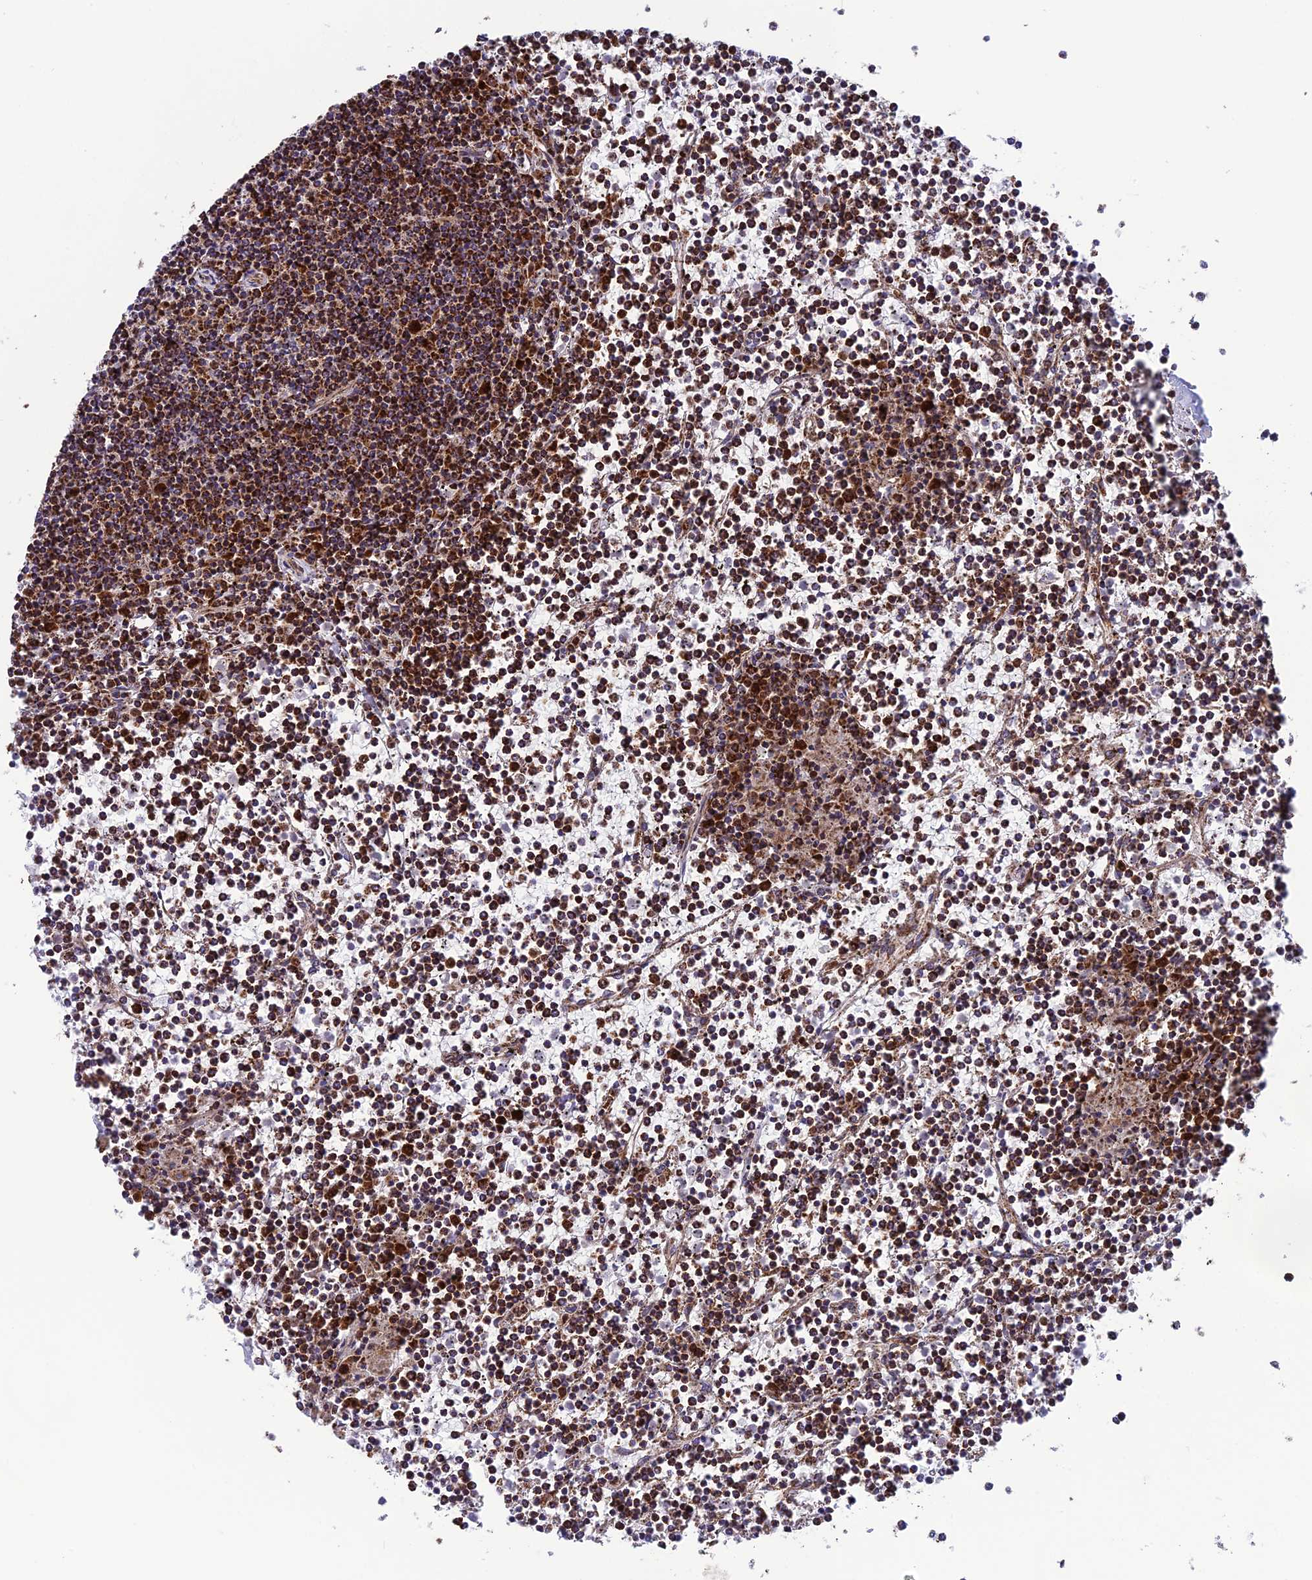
{"staining": {"intensity": "moderate", "quantity": ">75%", "location": "cytoplasmic/membranous"}, "tissue": "lymphoma", "cell_type": "Tumor cells", "image_type": "cancer", "snomed": [{"axis": "morphology", "description": "Malignant lymphoma, non-Hodgkin's type, Low grade"}, {"axis": "topography", "description": "Spleen"}], "caption": "Brown immunohistochemical staining in human lymphoma shows moderate cytoplasmic/membranous expression in about >75% of tumor cells.", "gene": "MRPS18B", "patient": {"sex": "female", "age": 19}}